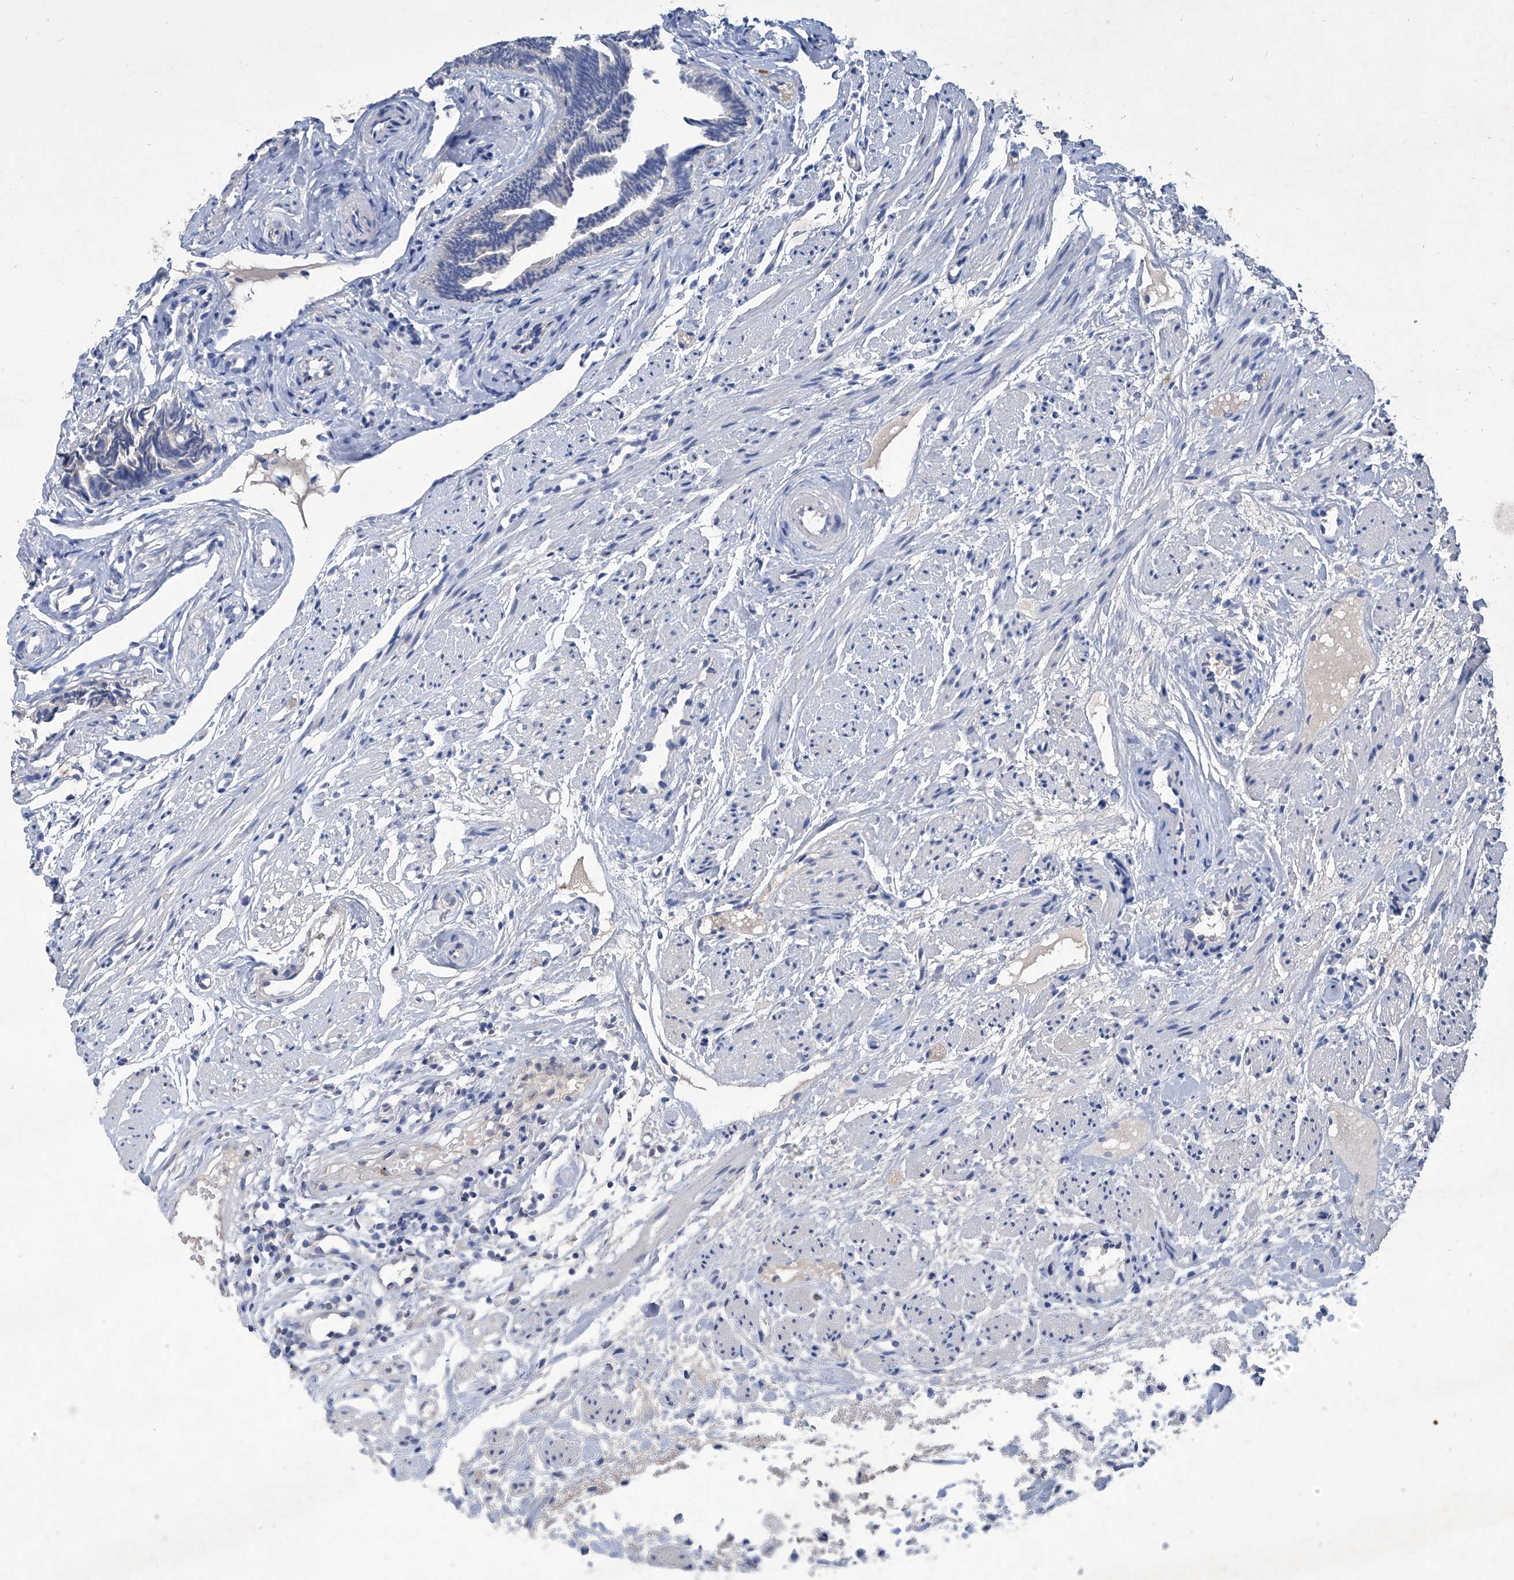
{"staining": {"intensity": "negative", "quantity": "none", "location": "none"}, "tissue": "fallopian tube", "cell_type": "Glandular cells", "image_type": "normal", "snomed": [{"axis": "morphology", "description": "Normal tissue, NOS"}, {"axis": "topography", "description": "Fallopian tube"}], "caption": "The immunohistochemistry (IHC) image has no significant staining in glandular cells of fallopian tube.", "gene": "MTARC1", "patient": {"sex": "female", "age": 39}}